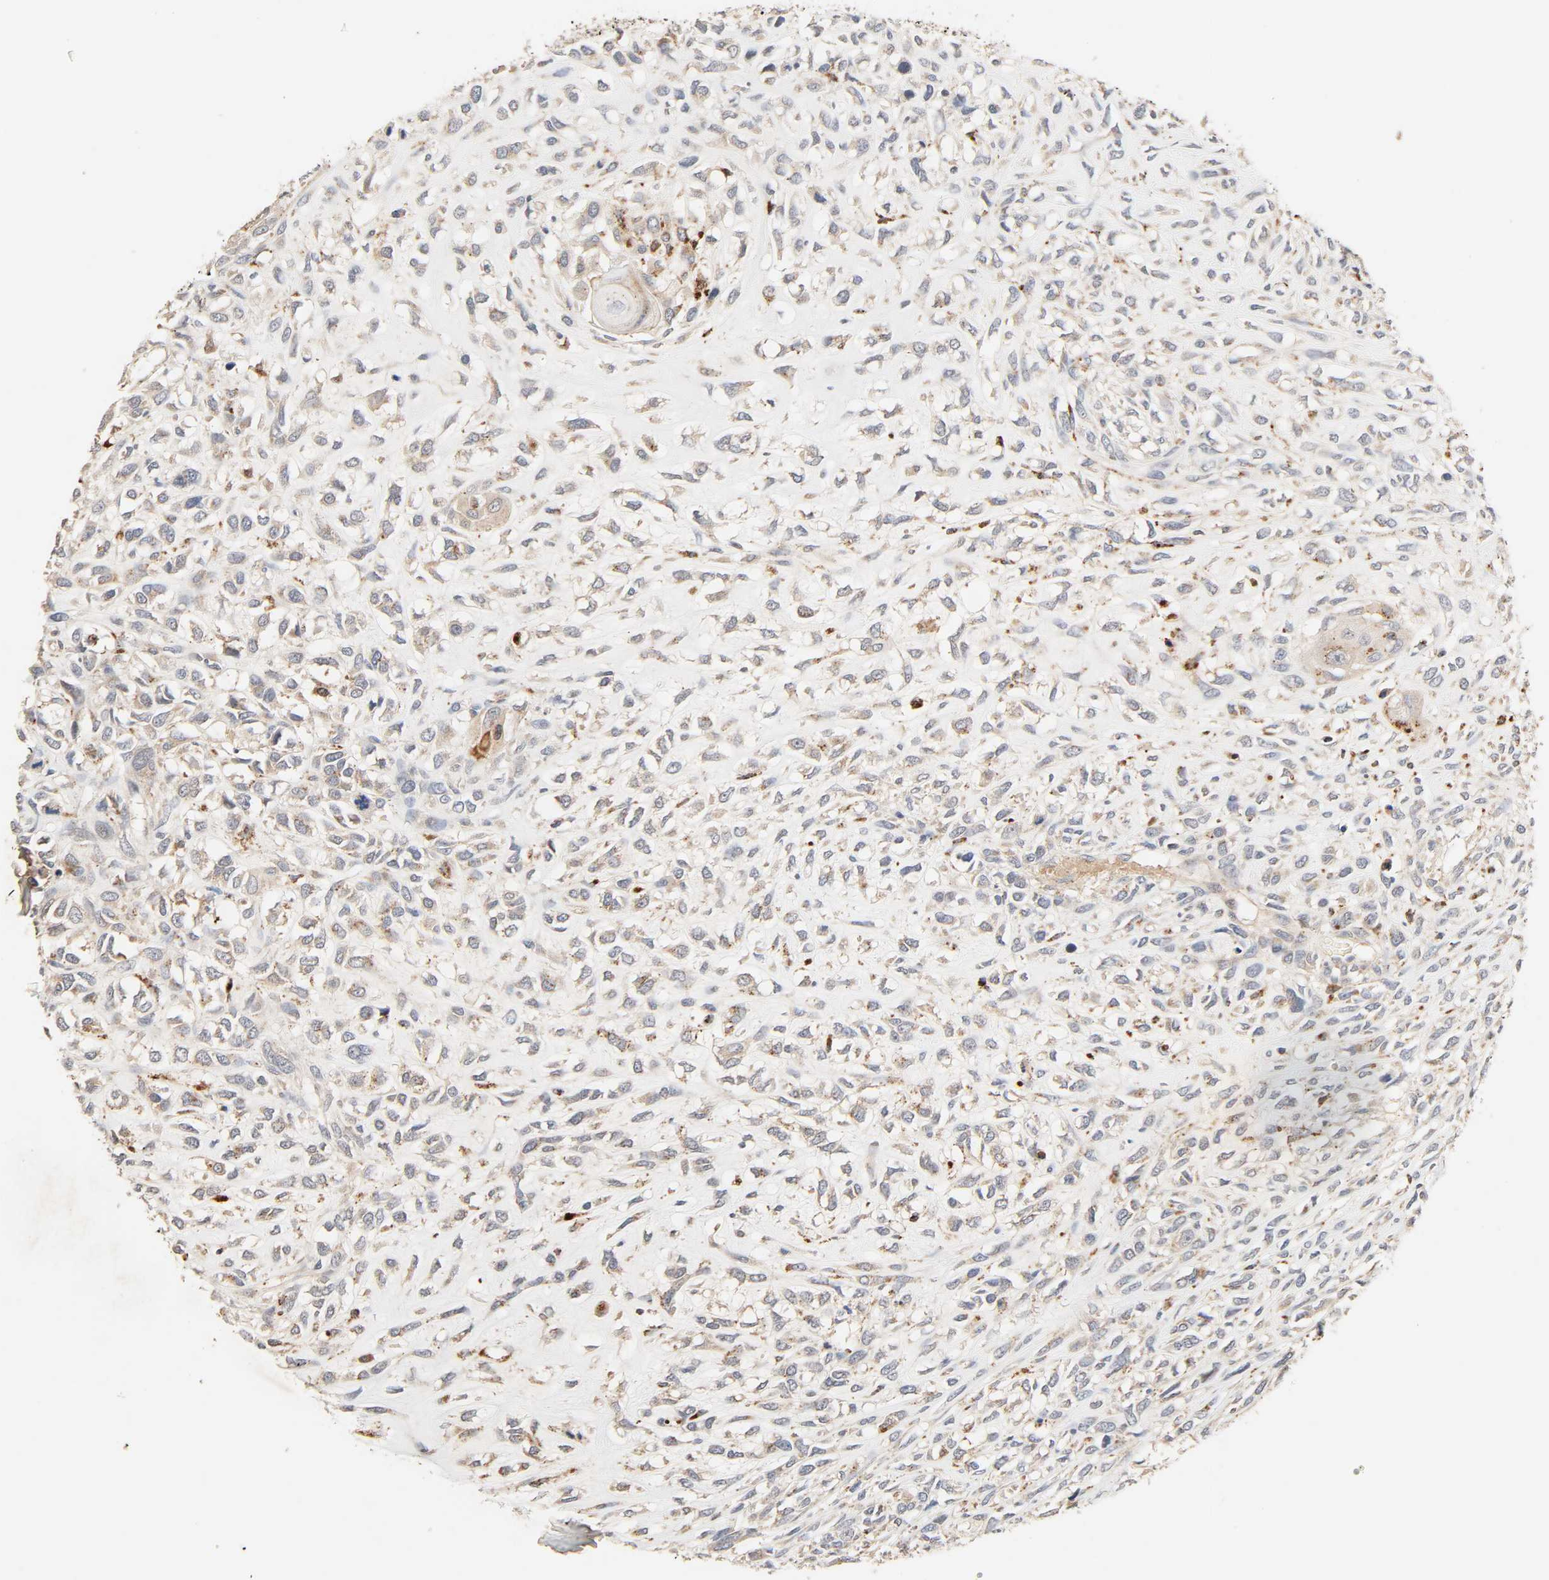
{"staining": {"intensity": "weak", "quantity": ">75%", "location": "cytoplasmic/membranous"}, "tissue": "head and neck cancer", "cell_type": "Tumor cells", "image_type": "cancer", "snomed": [{"axis": "morphology", "description": "Necrosis, NOS"}, {"axis": "morphology", "description": "Neoplasm, malignant, NOS"}, {"axis": "topography", "description": "Salivary gland"}, {"axis": "topography", "description": "Head-Neck"}], "caption": "Tumor cells show low levels of weak cytoplasmic/membranous positivity in approximately >75% of cells in head and neck malignant neoplasm.", "gene": "MAPK6", "patient": {"sex": "male", "age": 43}}